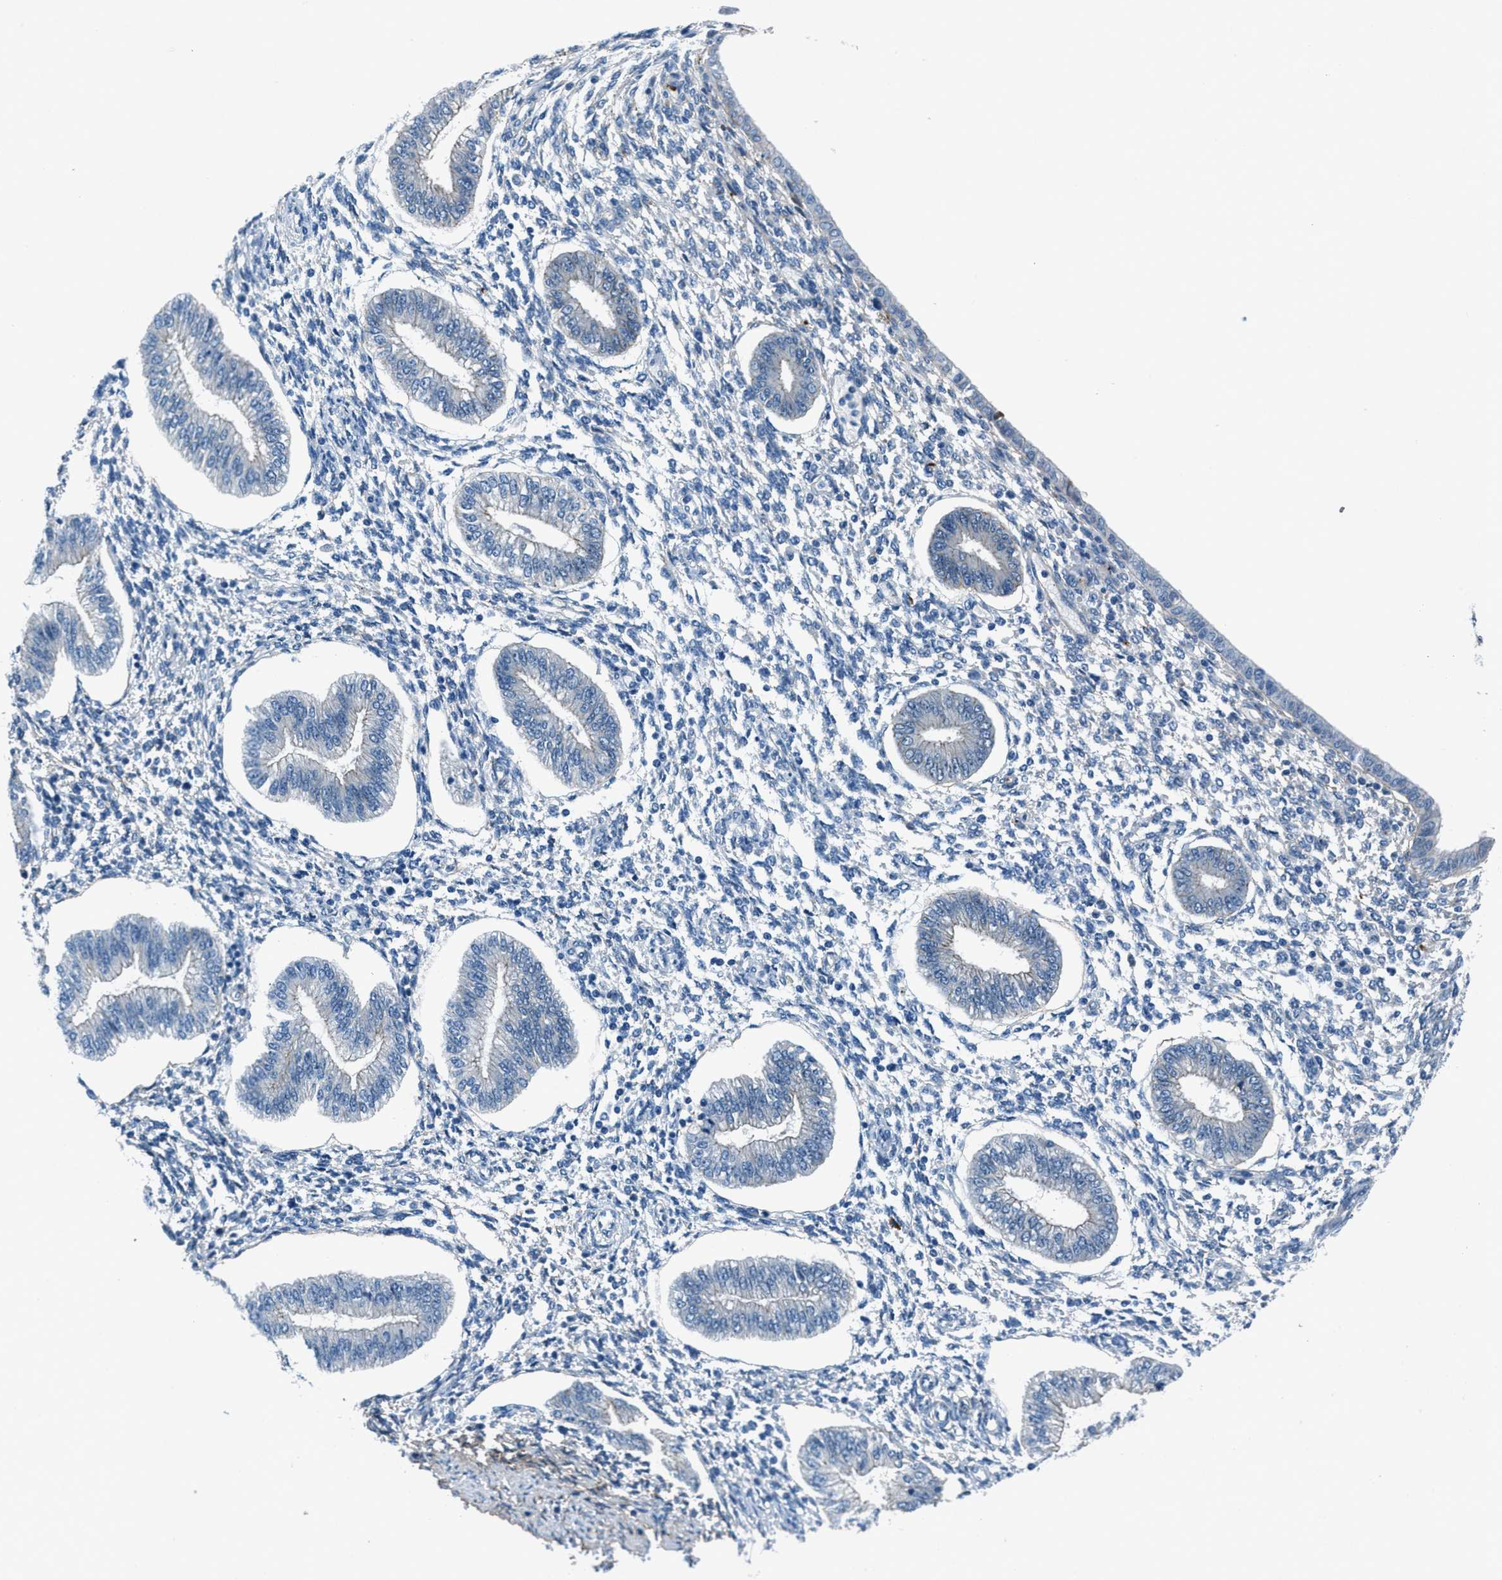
{"staining": {"intensity": "negative", "quantity": "none", "location": "none"}, "tissue": "endometrium", "cell_type": "Cells in endometrial stroma", "image_type": "normal", "snomed": [{"axis": "morphology", "description": "Normal tissue, NOS"}, {"axis": "topography", "description": "Endometrium"}], "caption": "Histopathology image shows no protein staining in cells in endometrial stroma of unremarkable endometrium.", "gene": "FBN1", "patient": {"sex": "female", "age": 50}}